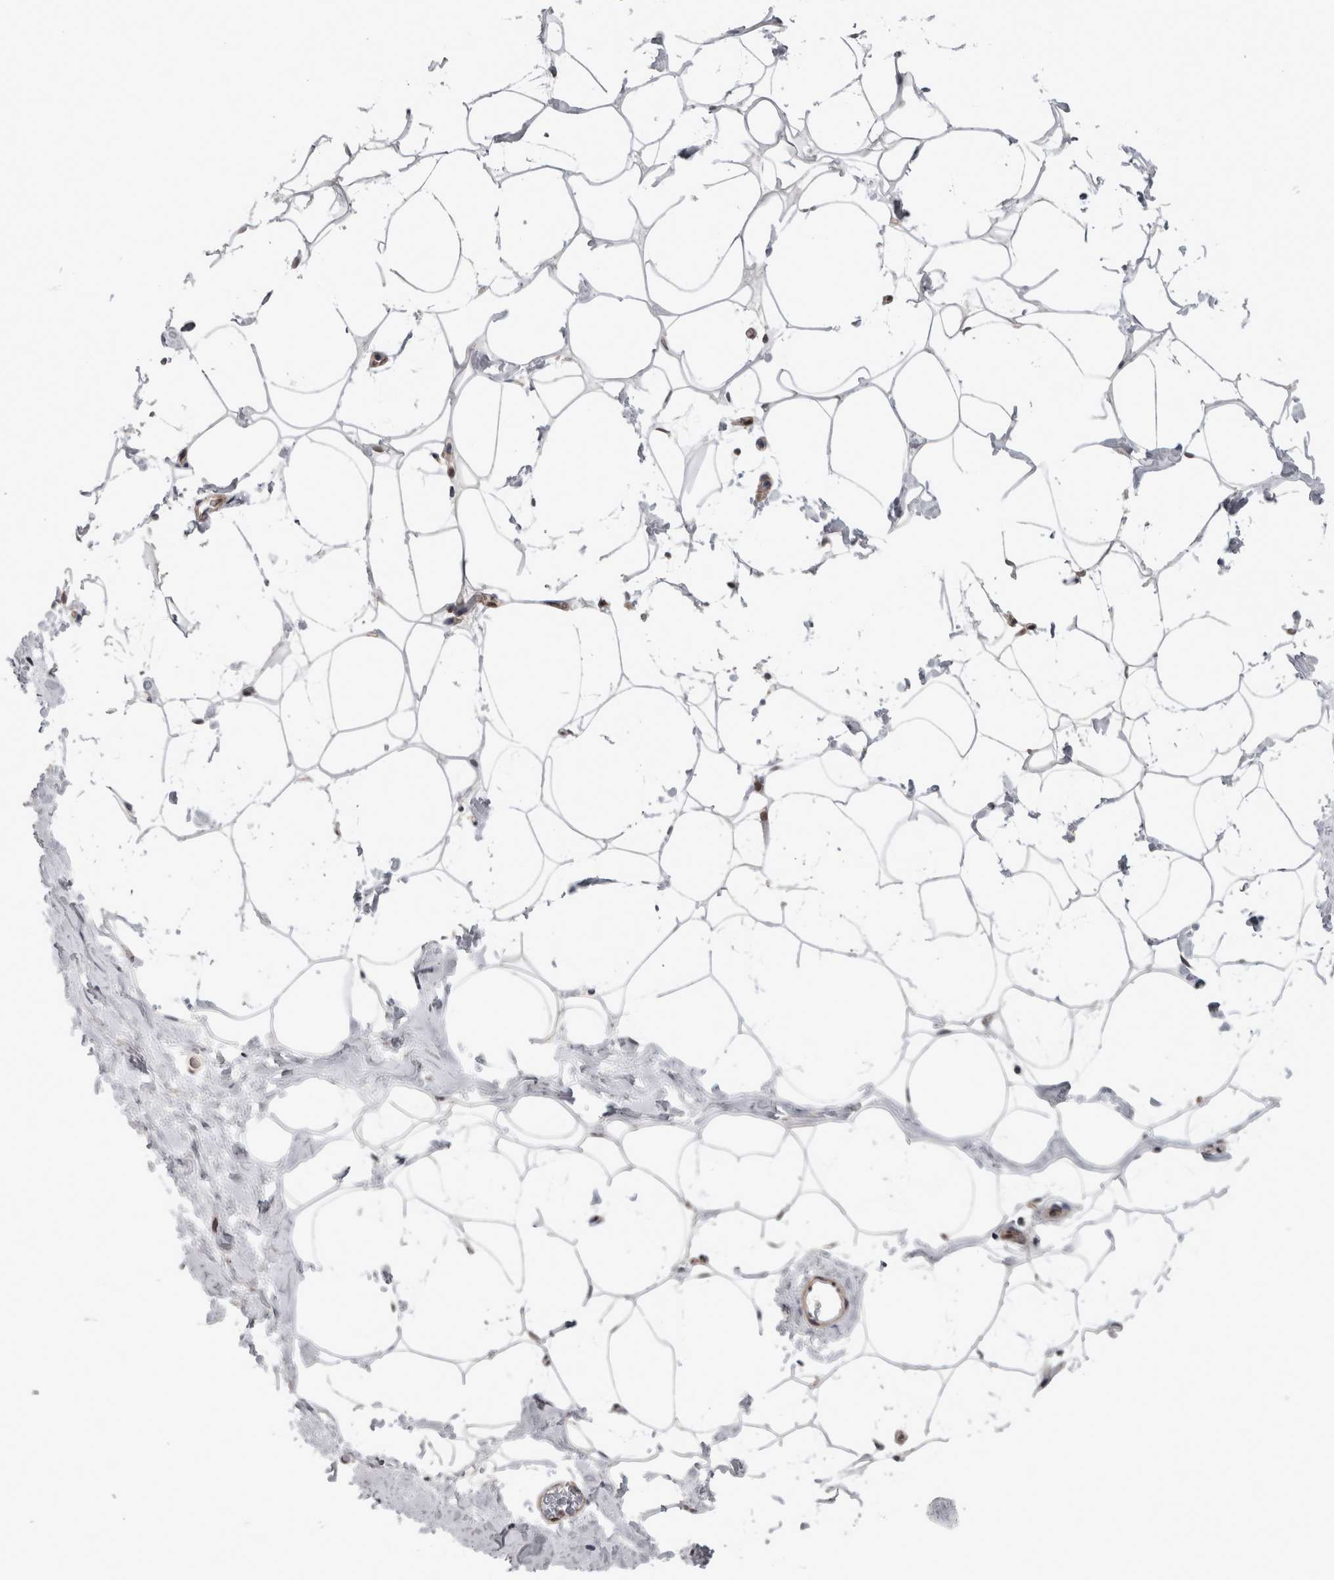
{"staining": {"intensity": "moderate", "quantity": ">75%", "location": "cytoplasmic/membranous"}, "tissue": "adipose tissue", "cell_type": "Adipocytes", "image_type": "normal", "snomed": [{"axis": "morphology", "description": "Normal tissue, NOS"}, {"axis": "morphology", "description": "Fibrosis, NOS"}, {"axis": "topography", "description": "Breast"}, {"axis": "topography", "description": "Adipose tissue"}], "caption": "Immunohistochemistry (IHC) image of unremarkable adipose tissue: human adipose tissue stained using immunohistochemistry (IHC) shows medium levels of moderate protein expression localized specifically in the cytoplasmic/membranous of adipocytes, appearing as a cytoplasmic/membranous brown color.", "gene": "NAPRT", "patient": {"sex": "female", "age": 39}}